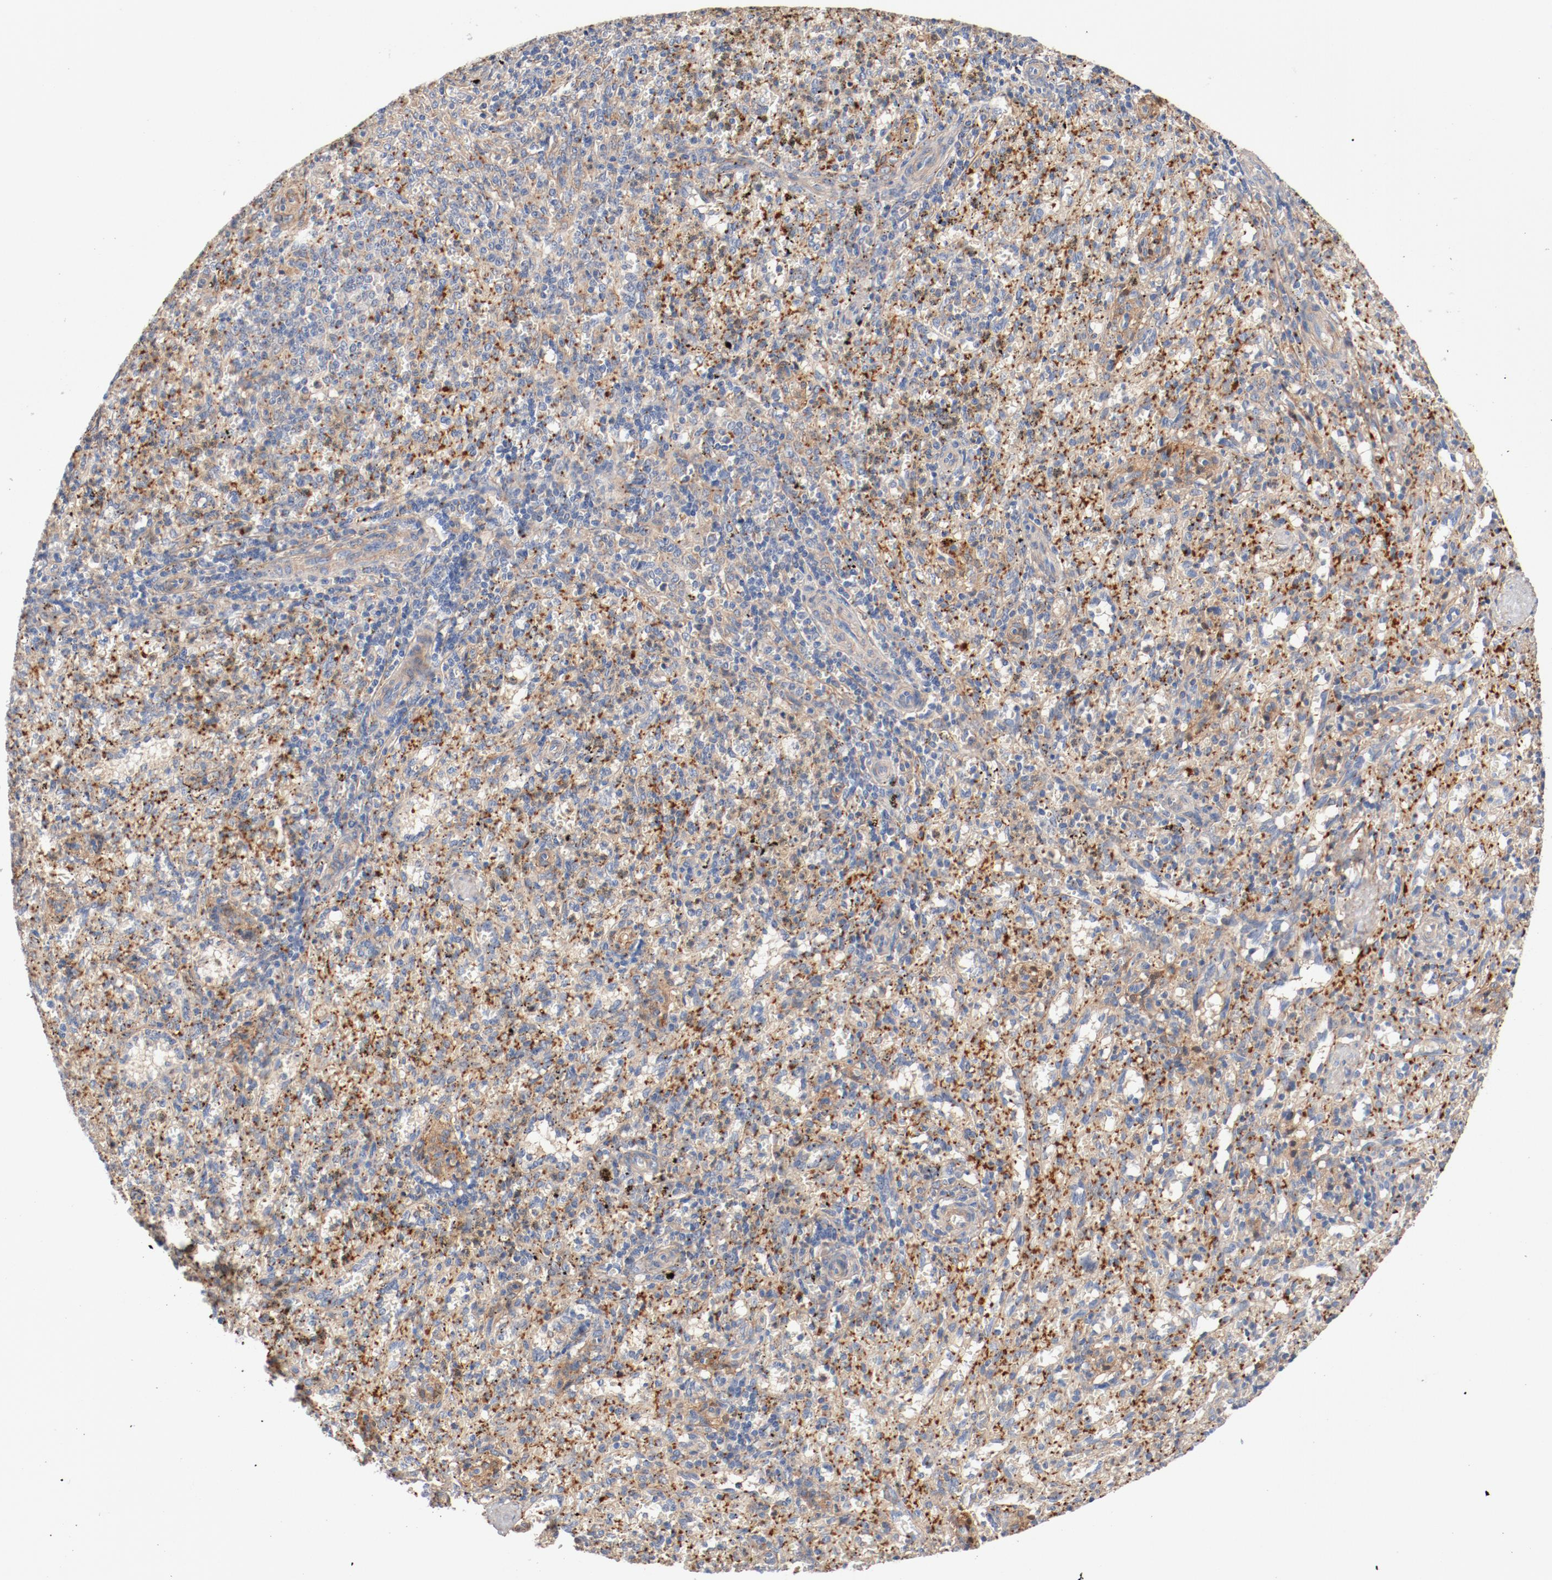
{"staining": {"intensity": "moderate", "quantity": "25%-75%", "location": "cytoplasmic/membranous"}, "tissue": "spleen", "cell_type": "Cells in red pulp", "image_type": "normal", "snomed": [{"axis": "morphology", "description": "Normal tissue, NOS"}, {"axis": "topography", "description": "Spleen"}], "caption": "DAB (3,3'-diaminobenzidine) immunohistochemical staining of normal human spleen shows moderate cytoplasmic/membranous protein expression in about 25%-75% of cells in red pulp.", "gene": "ILK", "patient": {"sex": "female", "age": 10}}